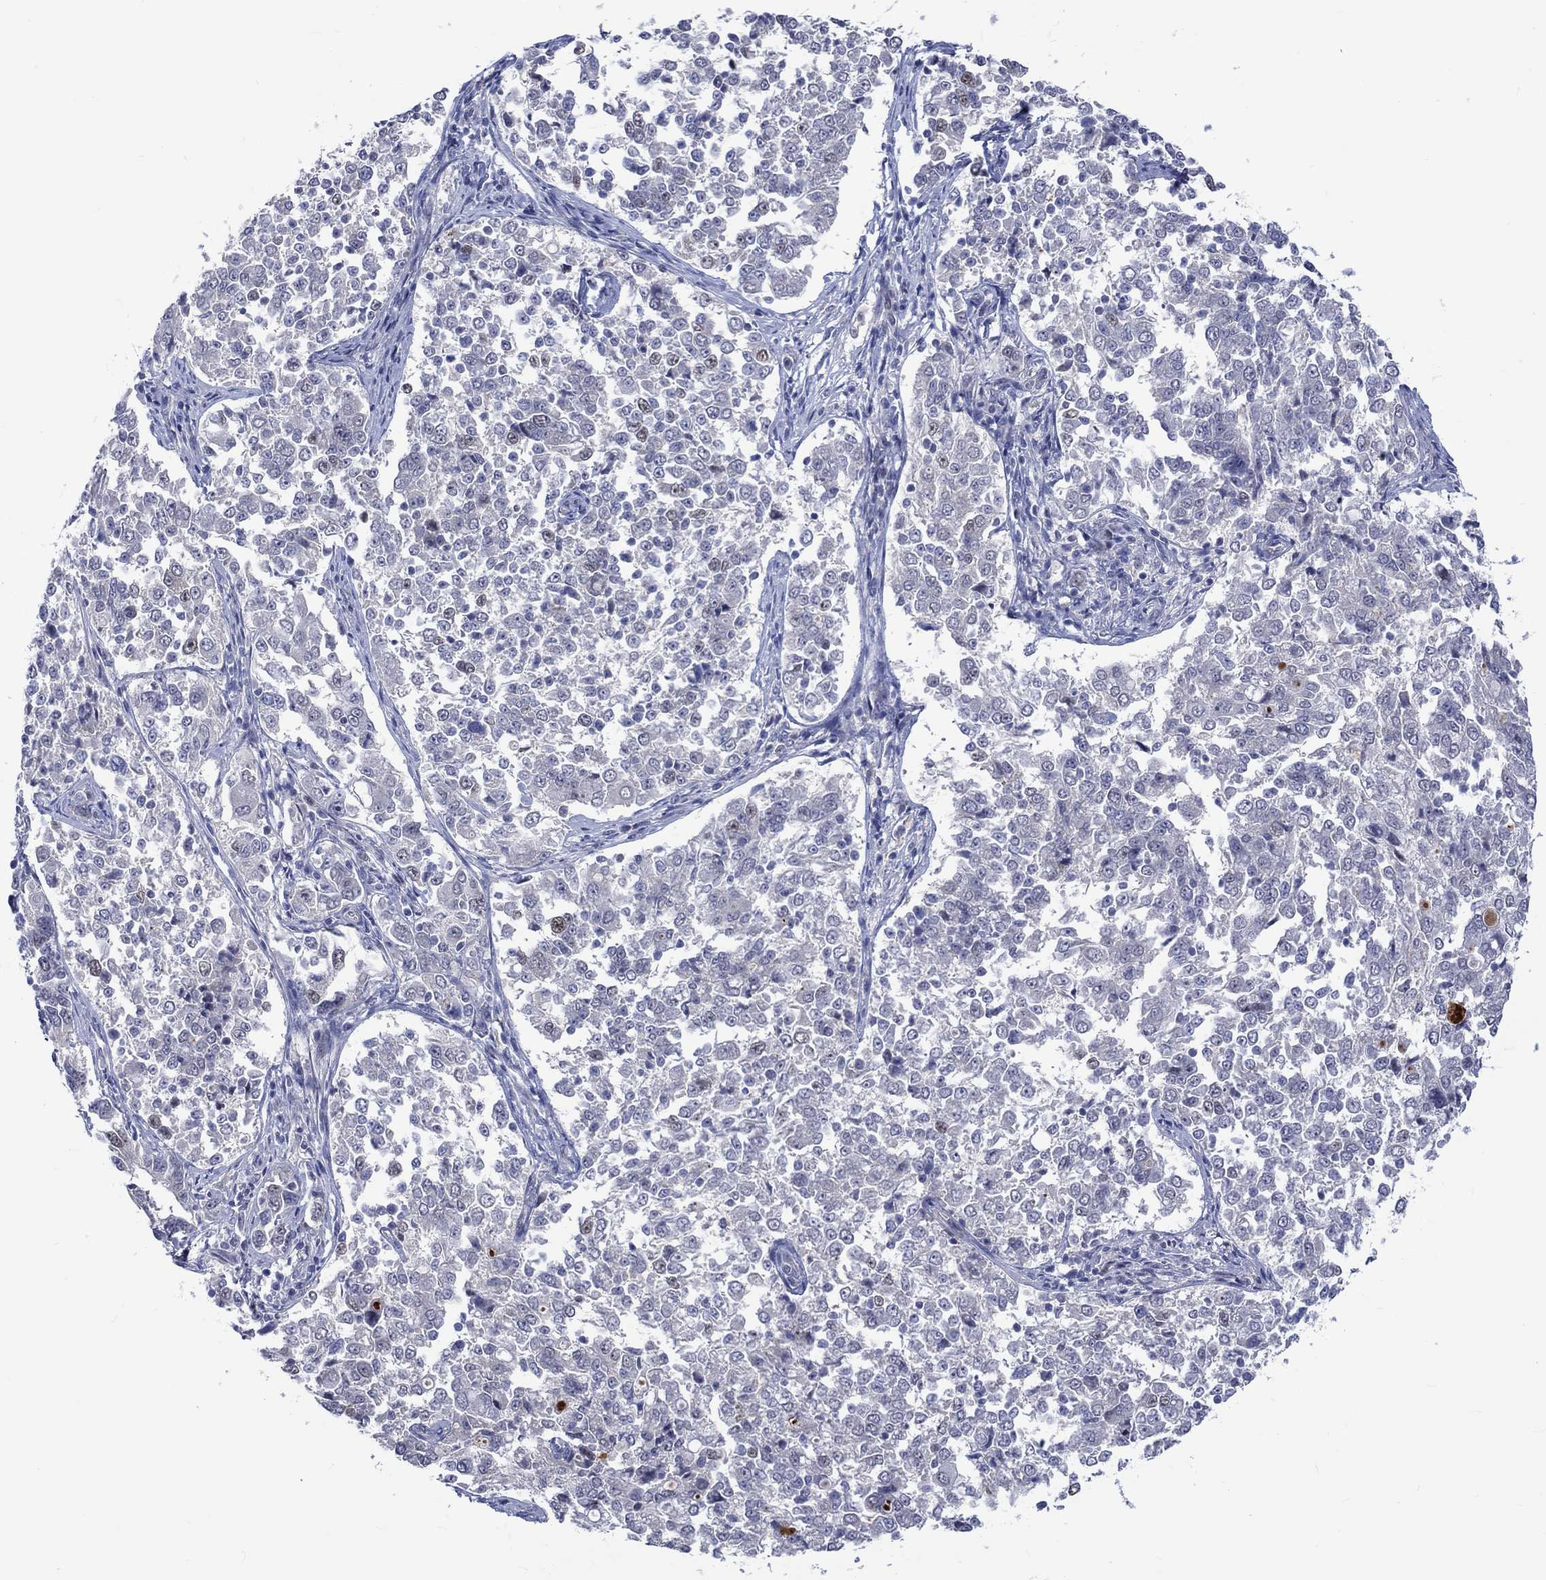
{"staining": {"intensity": "weak", "quantity": "25%-75%", "location": "nuclear"}, "tissue": "endometrial cancer", "cell_type": "Tumor cells", "image_type": "cancer", "snomed": [{"axis": "morphology", "description": "Adenocarcinoma, NOS"}, {"axis": "topography", "description": "Endometrium"}], "caption": "Weak nuclear expression is identified in about 25%-75% of tumor cells in endometrial cancer.", "gene": "E2F8", "patient": {"sex": "female", "age": 43}}